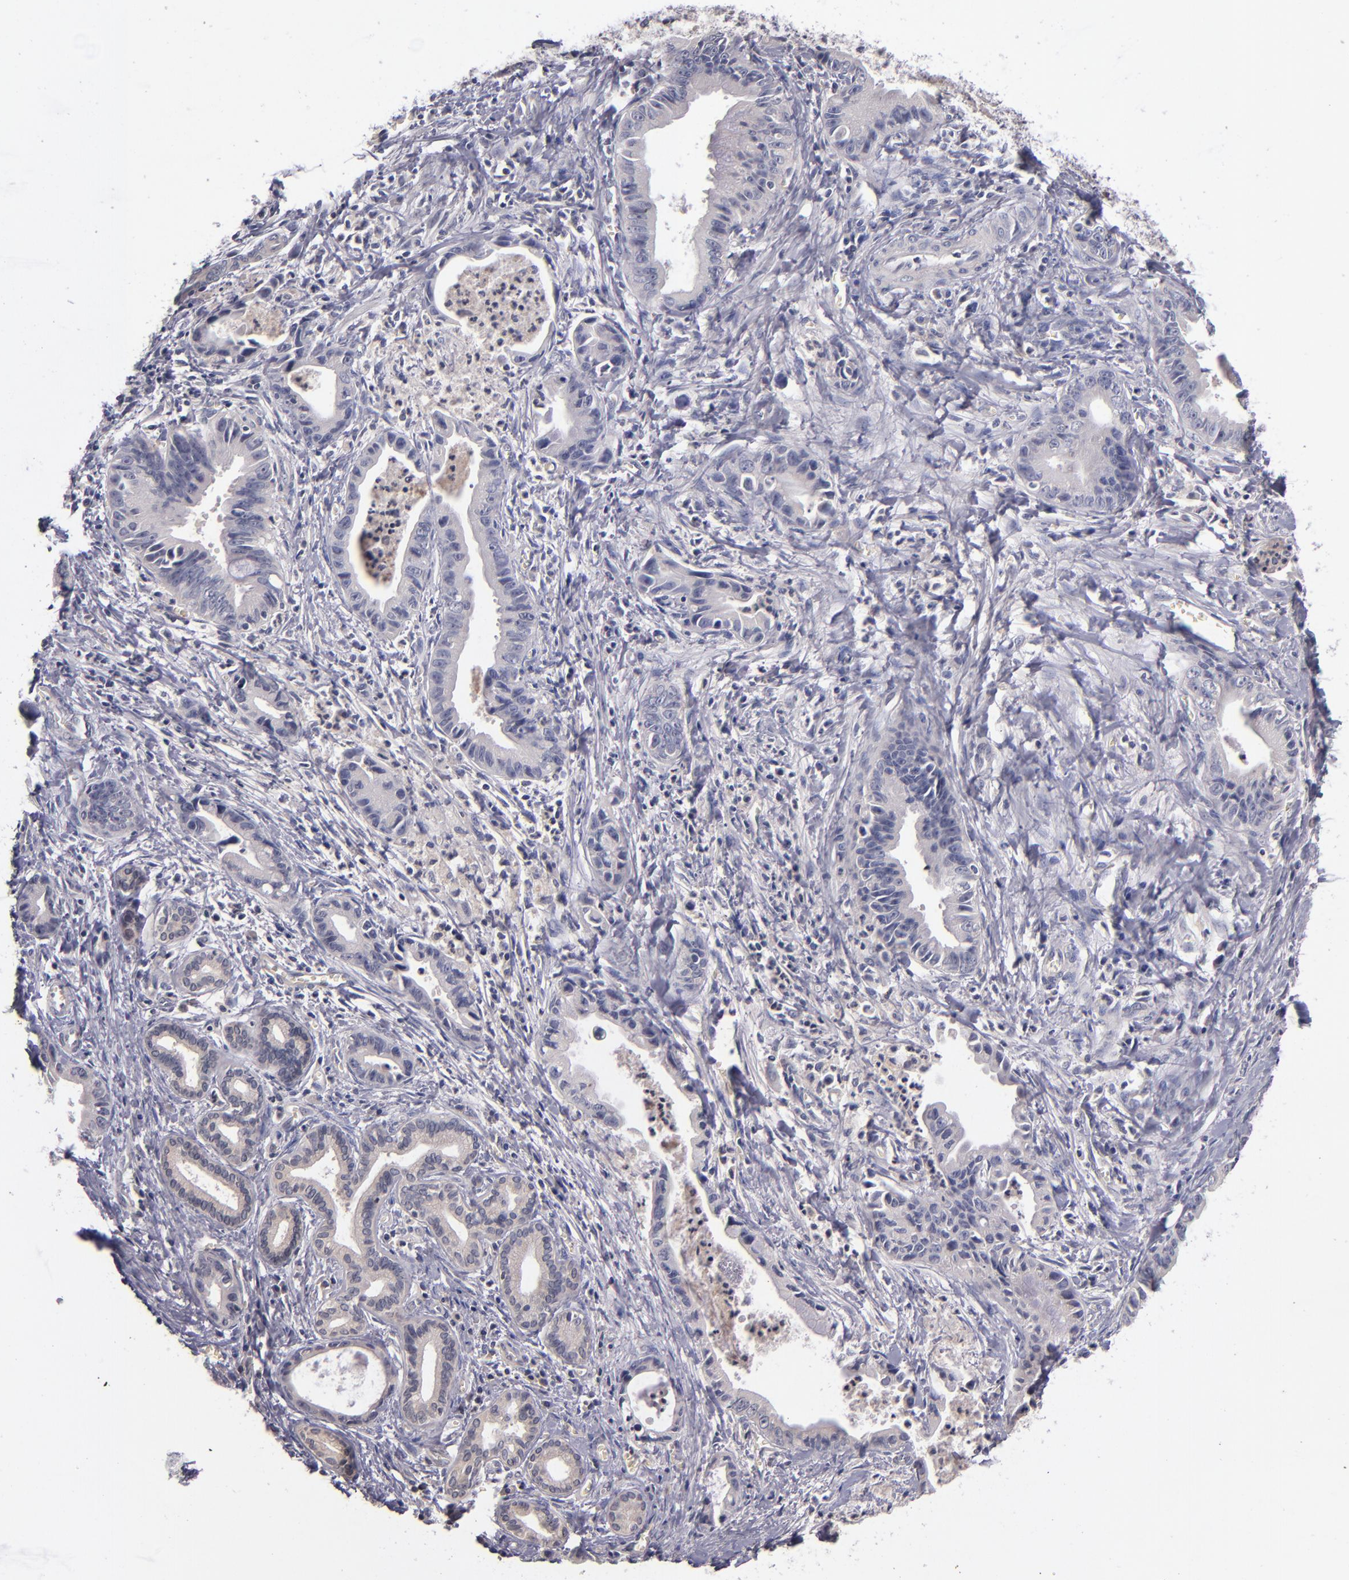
{"staining": {"intensity": "negative", "quantity": "none", "location": "none"}, "tissue": "liver cancer", "cell_type": "Tumor cells", "image_type": "cancer", "snomed": [{"axis": "morphology", "description": "Cholangiocarcinoma"}, {"axis": "topography", "description": "Liver"}], "caption": "DAB (3,3'-diaminobenzidine) immunohistochemical staining of human liver cancer (cholangiocarcinoma) reveals no significant expression in tumor cells.", "gene": "TSC2", "patient": {"sex": "female", "age": 55}}